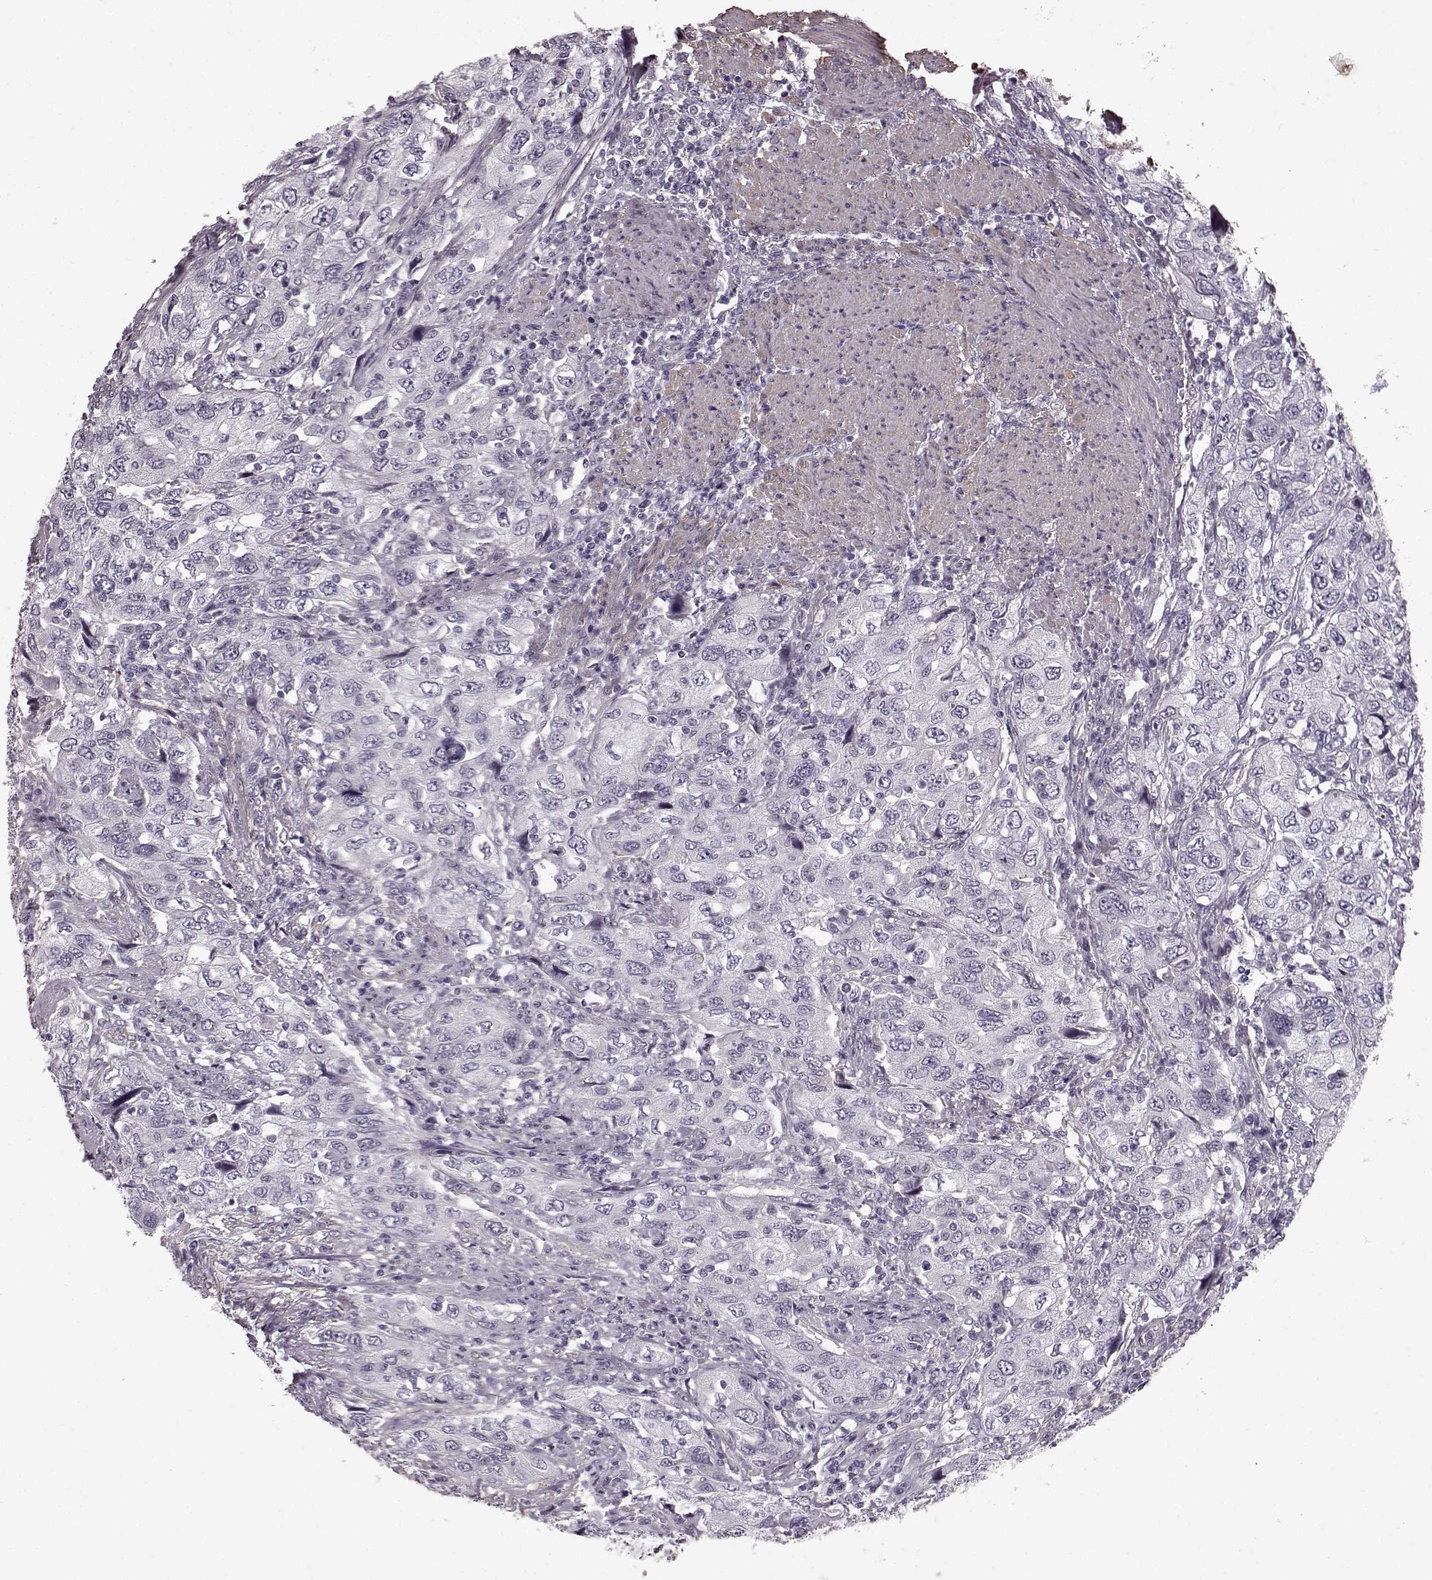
{"staining": {"intensity": "negative", "quantity": "none", "location": "none"}, "tissue": "urothelial cancer", "cell_type": "Tumor cells", "image_type": "cancer", "snomed": [{"axis": "morphology", "description": "Urothelial carcinoma, High grade"}, {"axis": "topography", "description": "Urinary bladder"}], "caption": "Tumor cells show no significant protein positivity in urothelial cancer.", "gene": "SLCO3A1", "patient": {"sex": "male", "age": 76}}